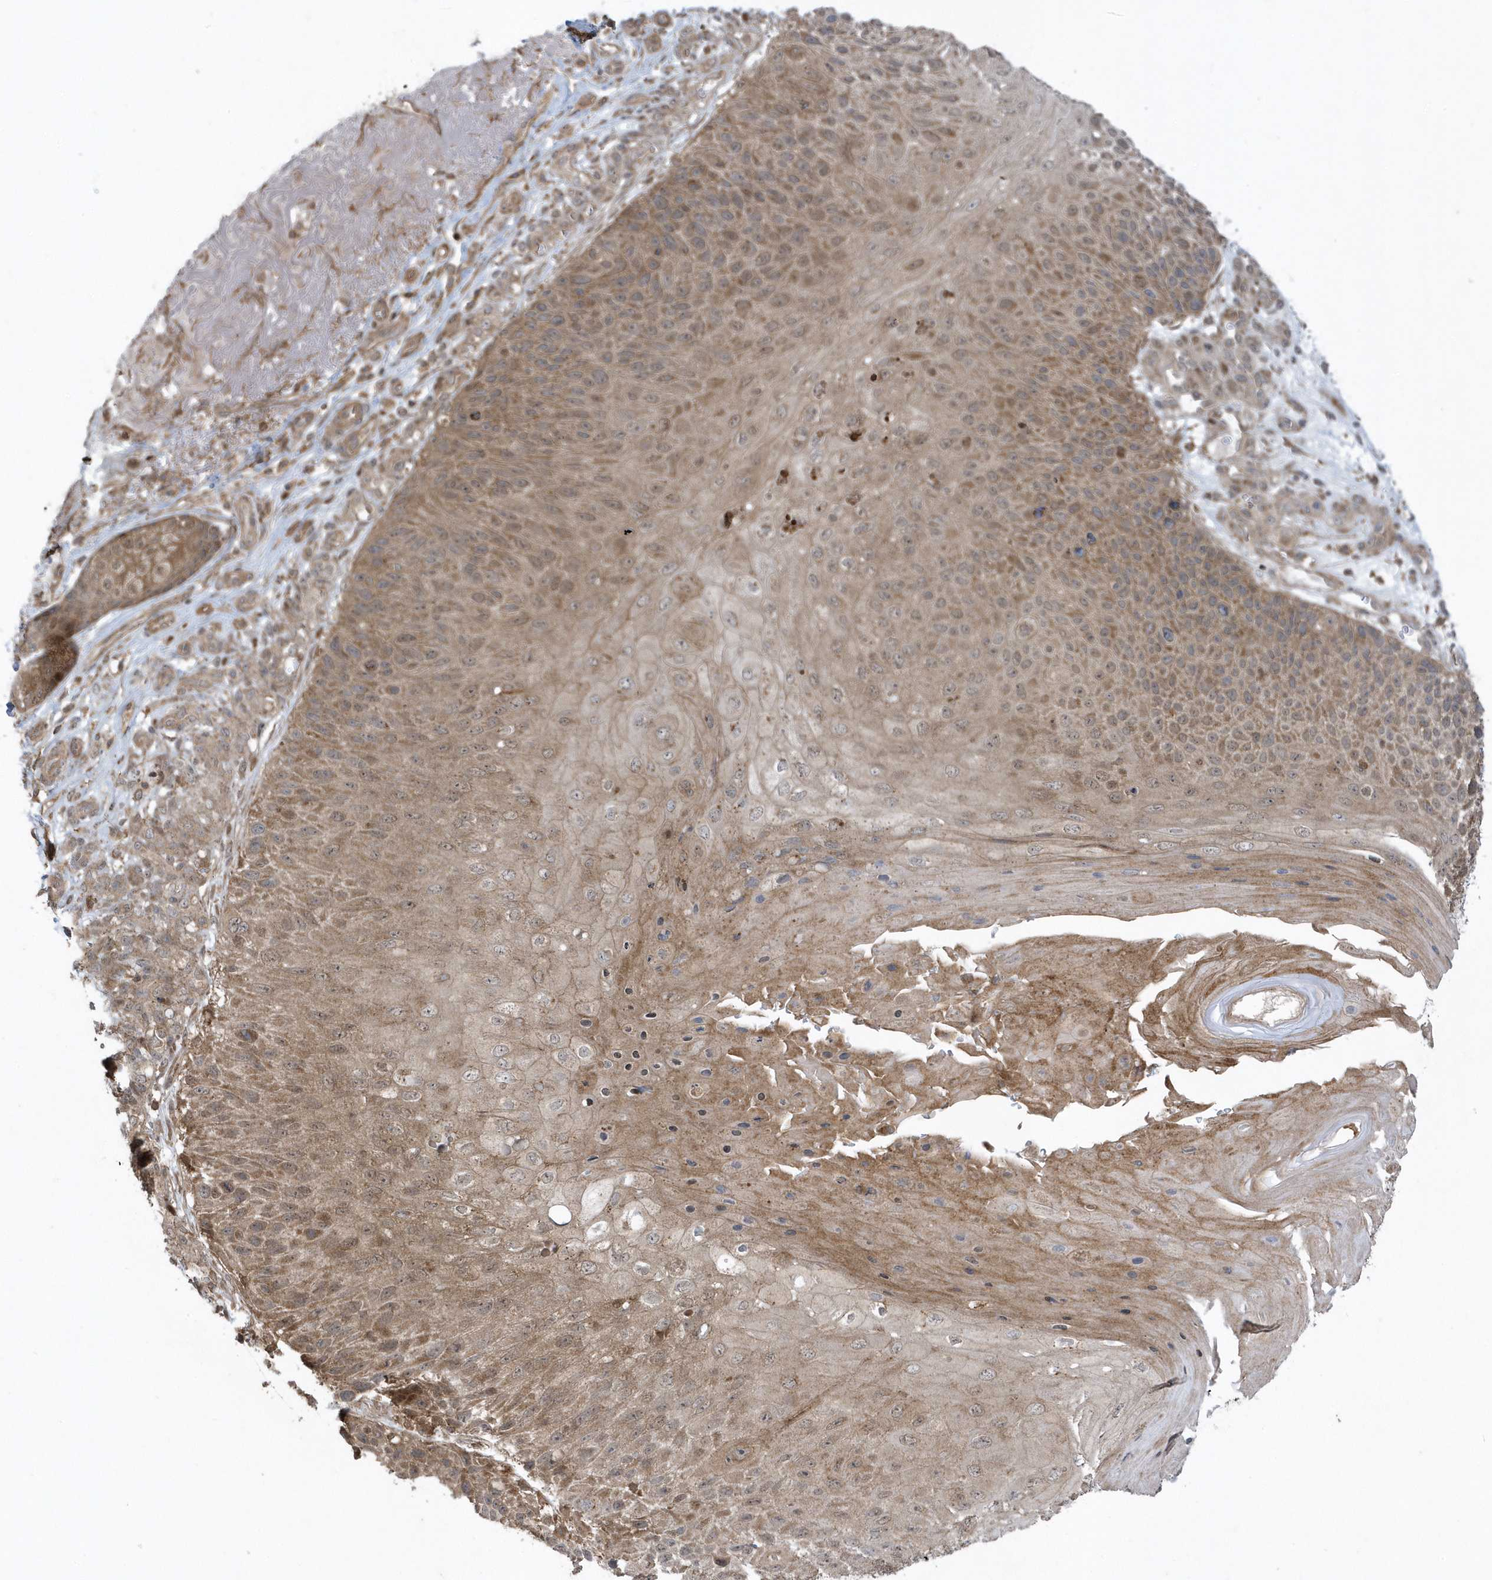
{"staining": {"intensity": "moderate", "quantity": ">75%", "location": "cytoplasmic/membranous"}, "tissue": "skin cancer", "cell_type": "Tumor cells", "image_type": "cancer", "snomed": [{"axis": "morphology", "description": "Squamous cell carcinoma, NOS"}, {"axis": "topography", "description": "Skin"}], "caption": "Skin cancer (squamous cell carcinoma) was stained to show a protein in brown. There is medium levels of moderate cytoplasmic/membranous positivity in approximately >75% of tumor cells.", "gene": "STAMBP", "patient": {"sex": "female", "age": 88}}